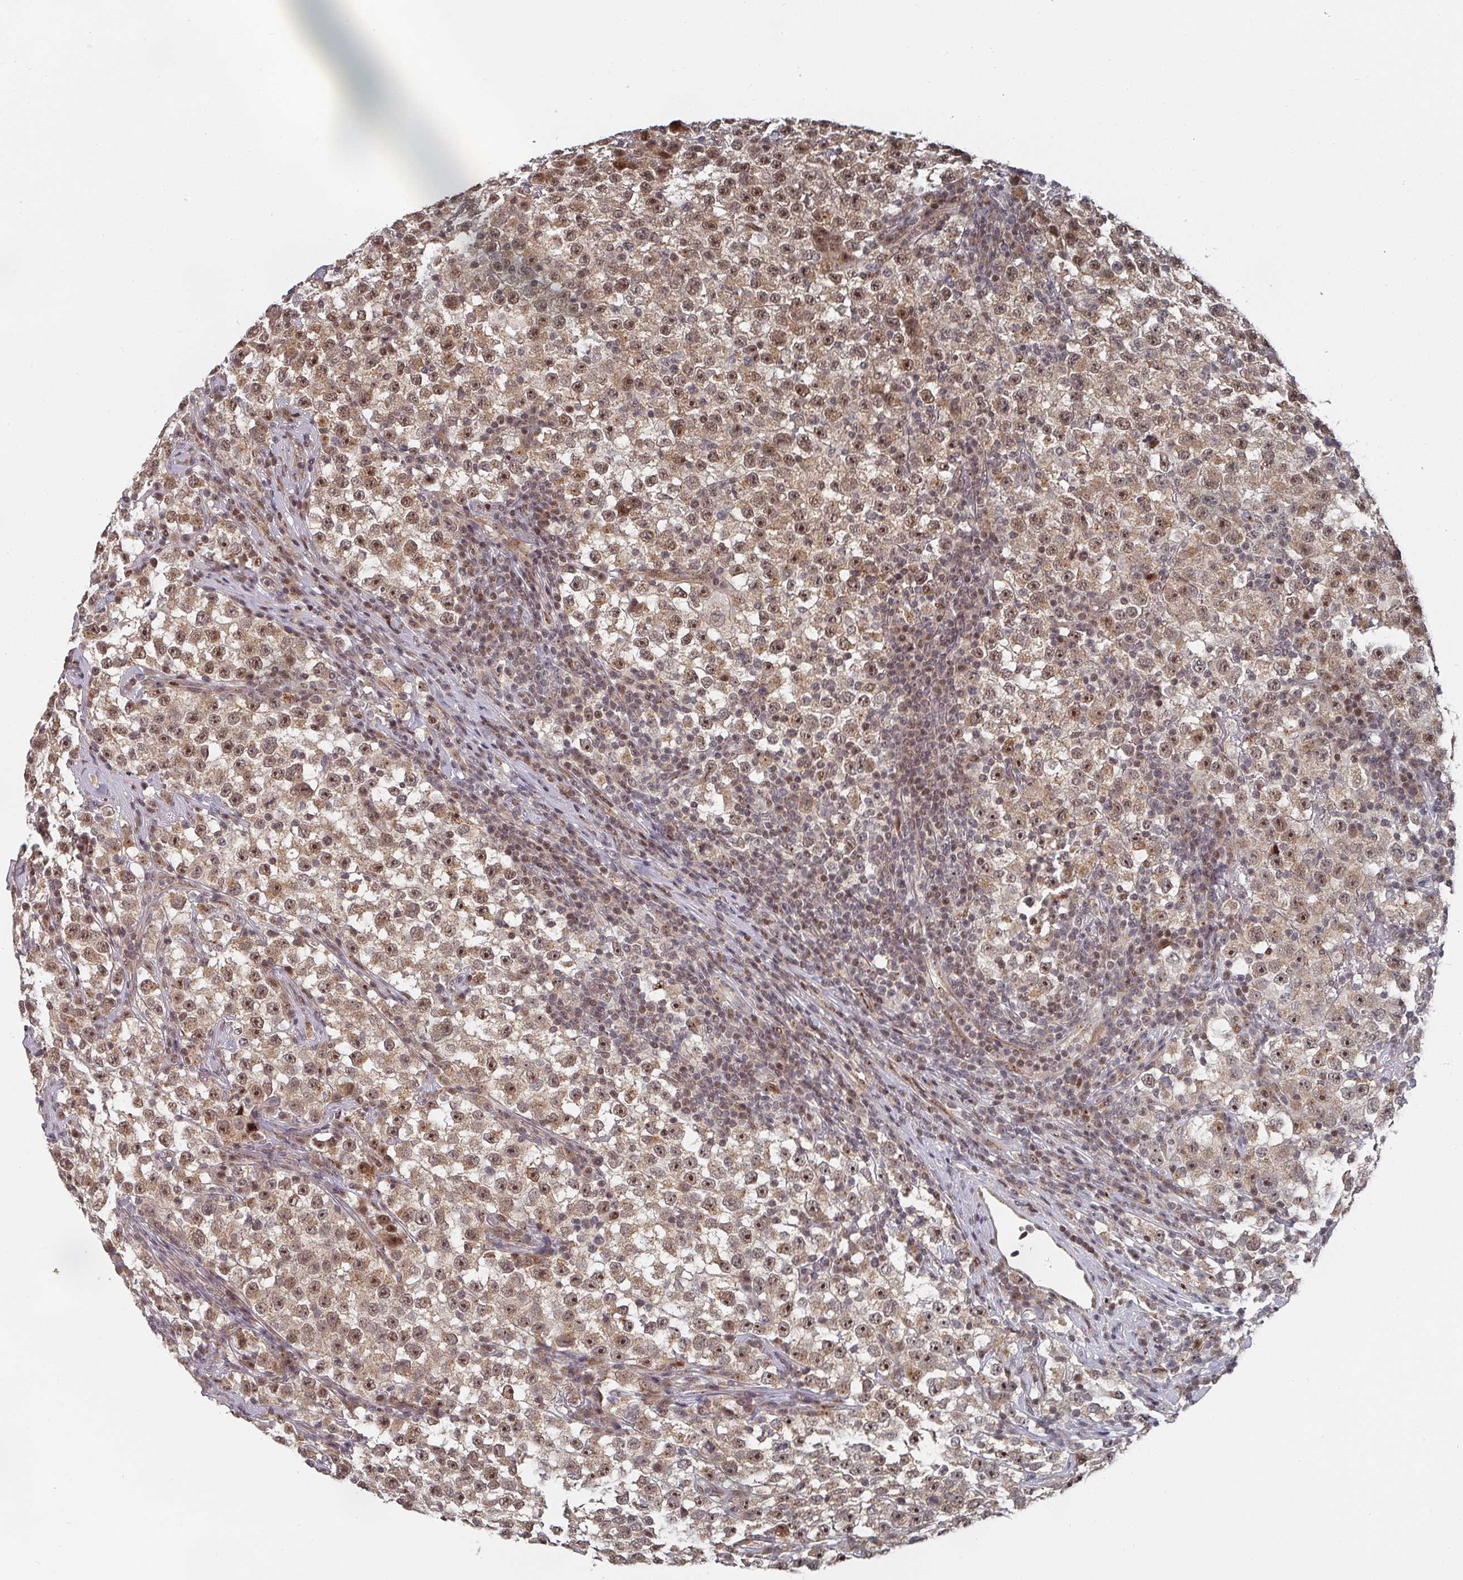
{"staining": {"intensity": "moderate", "quantity": ">75%", "location": "cytoplasmic/membranous,nuclear"}, "tissue": "testis cancer", "cell_type": "Tumor cells", "image_type": "cancer", "snomed": [{"axis": "morphology", "description": "Seminoma, NOS"}, {"axis": "topography", "description": "Testis"}], "caption": "Immunohistochemistry (IHC) histopathology image of human seminoma (testis) stained for a protein (brown), which displays medium levels of moderate cytoplasmic/membranous and nuclear expression in approximately >75% of tumor cells.", "gene": "KIF1C", "patient": {"sex": "male", "age": 22}}